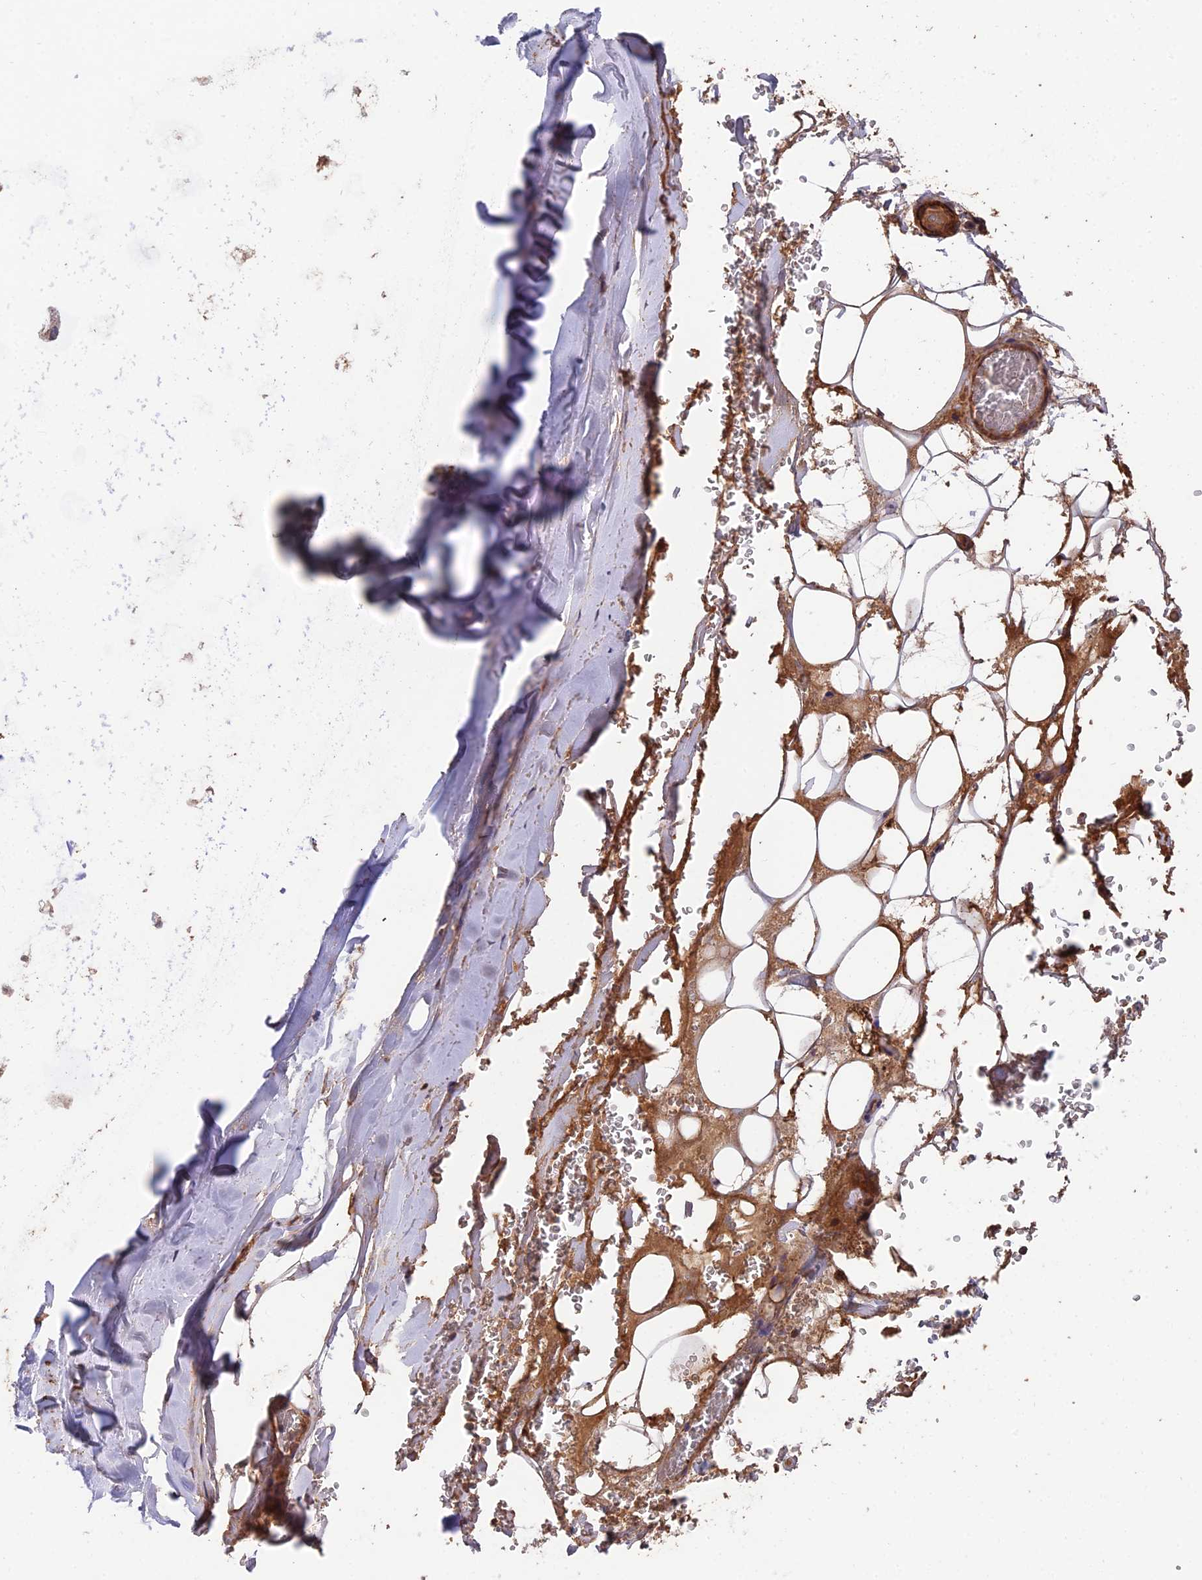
{"staining": {"intensity": "moderate", "quantity": "25%-75%", "location": "cytoplasmic/membranous"}, "tissue": "adipose tissue", "cell_type": "Adipocytes", "image_type": "normal", "snomed": [{"axis": "morphology", "description": "Normal tissue, NOS"}, {"axis": "topography", "description": "Cartilage tissue"}], "caption": "Immunohistochemical staining of unremarkable human adipose tissue exhibits 25%-75% levels of moderate cytoplasmic/membranous protein expression in approximately 25%-75% of adipocytes.", "gene": "IFT22", "patient": {"sex": "female", "age": 63}}